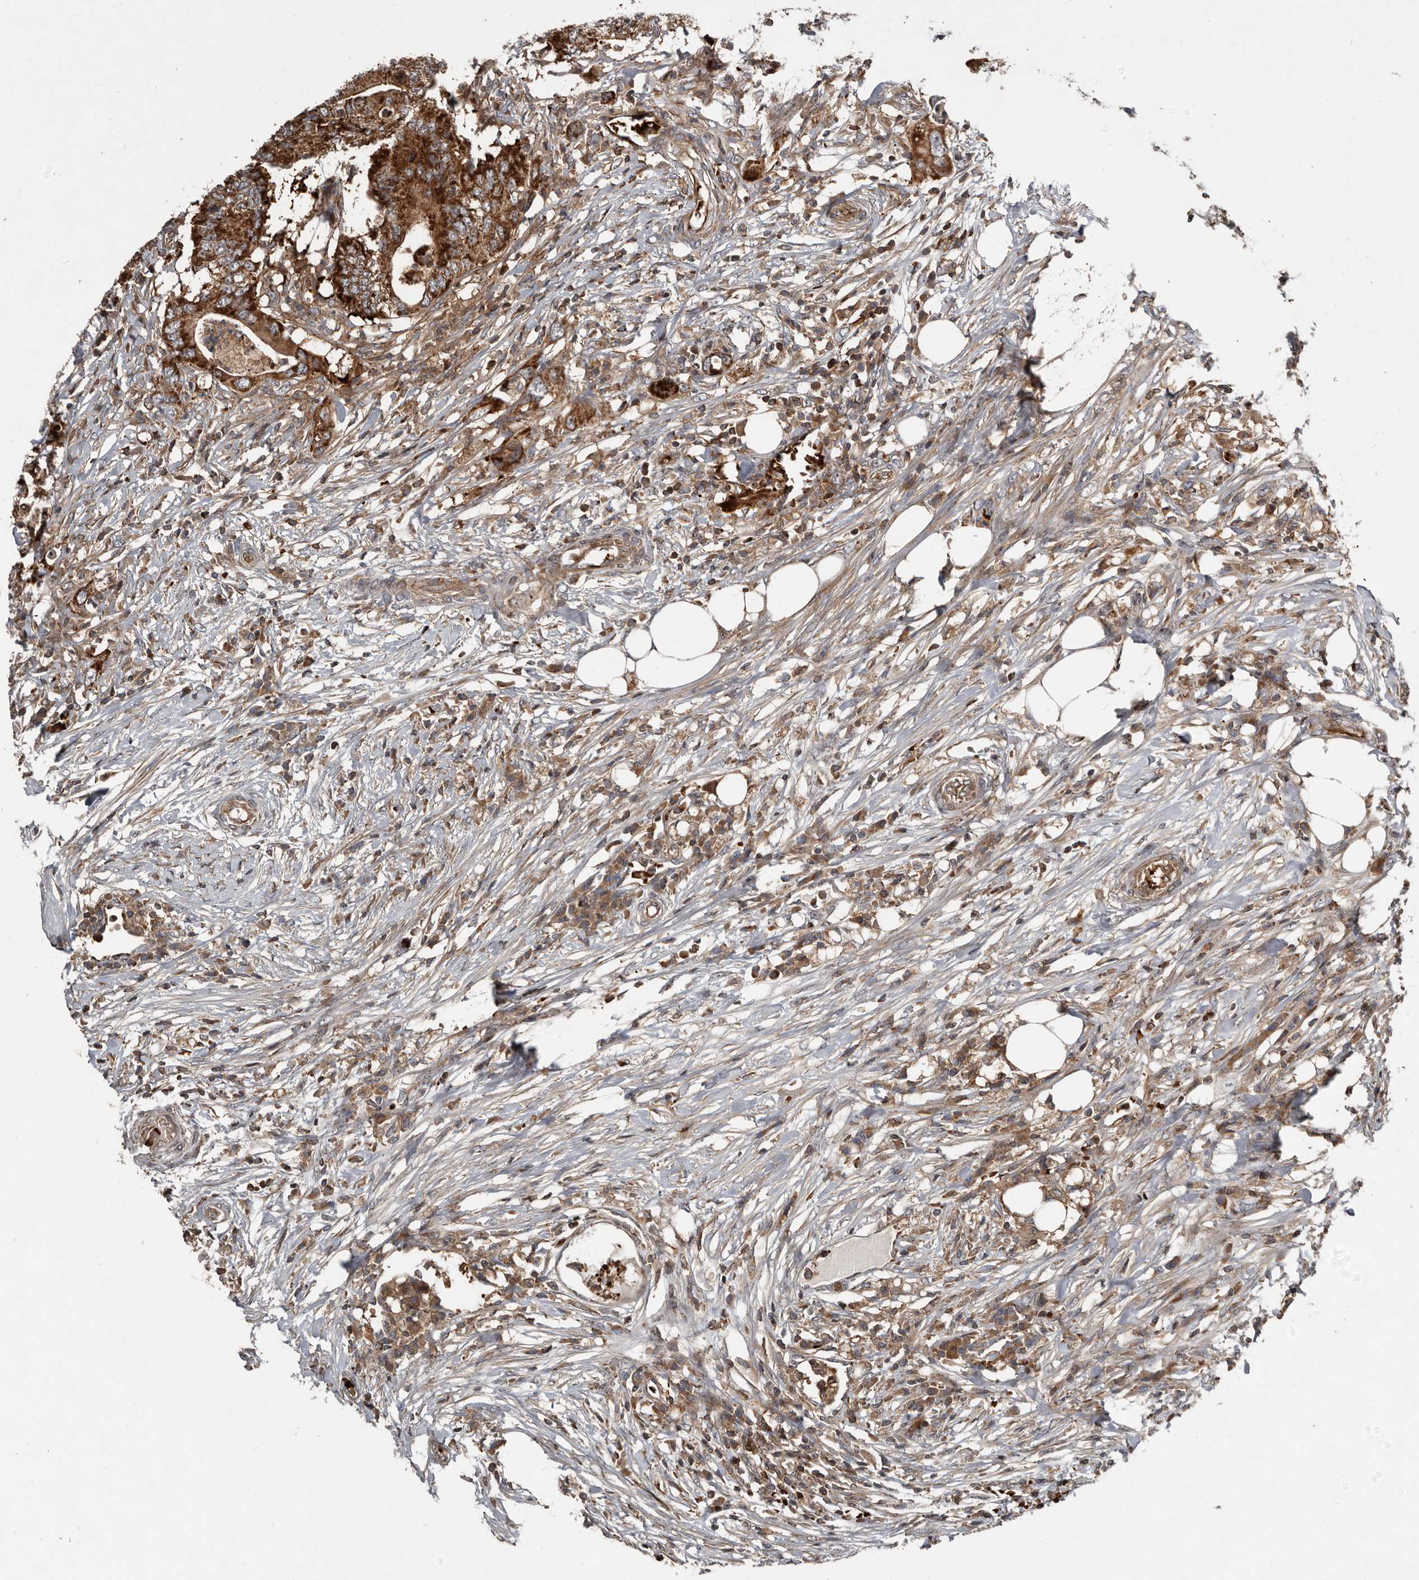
{"staining": {"intensity": "strong", "quantity": ">75%", "location": "cytoplasmic/membranous"}, "tissue": "colorectal cancer", "cell_type": "Tumor cells", "image_type": "cancer", "snomed": [{"axis": "morphology", "description": "Adenocarcinoma, NOS"}, {"axis": "topography", "description": "Colon"}], "caption": "Protein analysis of colorectal cancer tissue reveals strong cytoplasmic/membranous positivity in approximately >75% of tumor cells.", "gene": "FBXO31", "patient": {"sex": "male", "age": 71}}